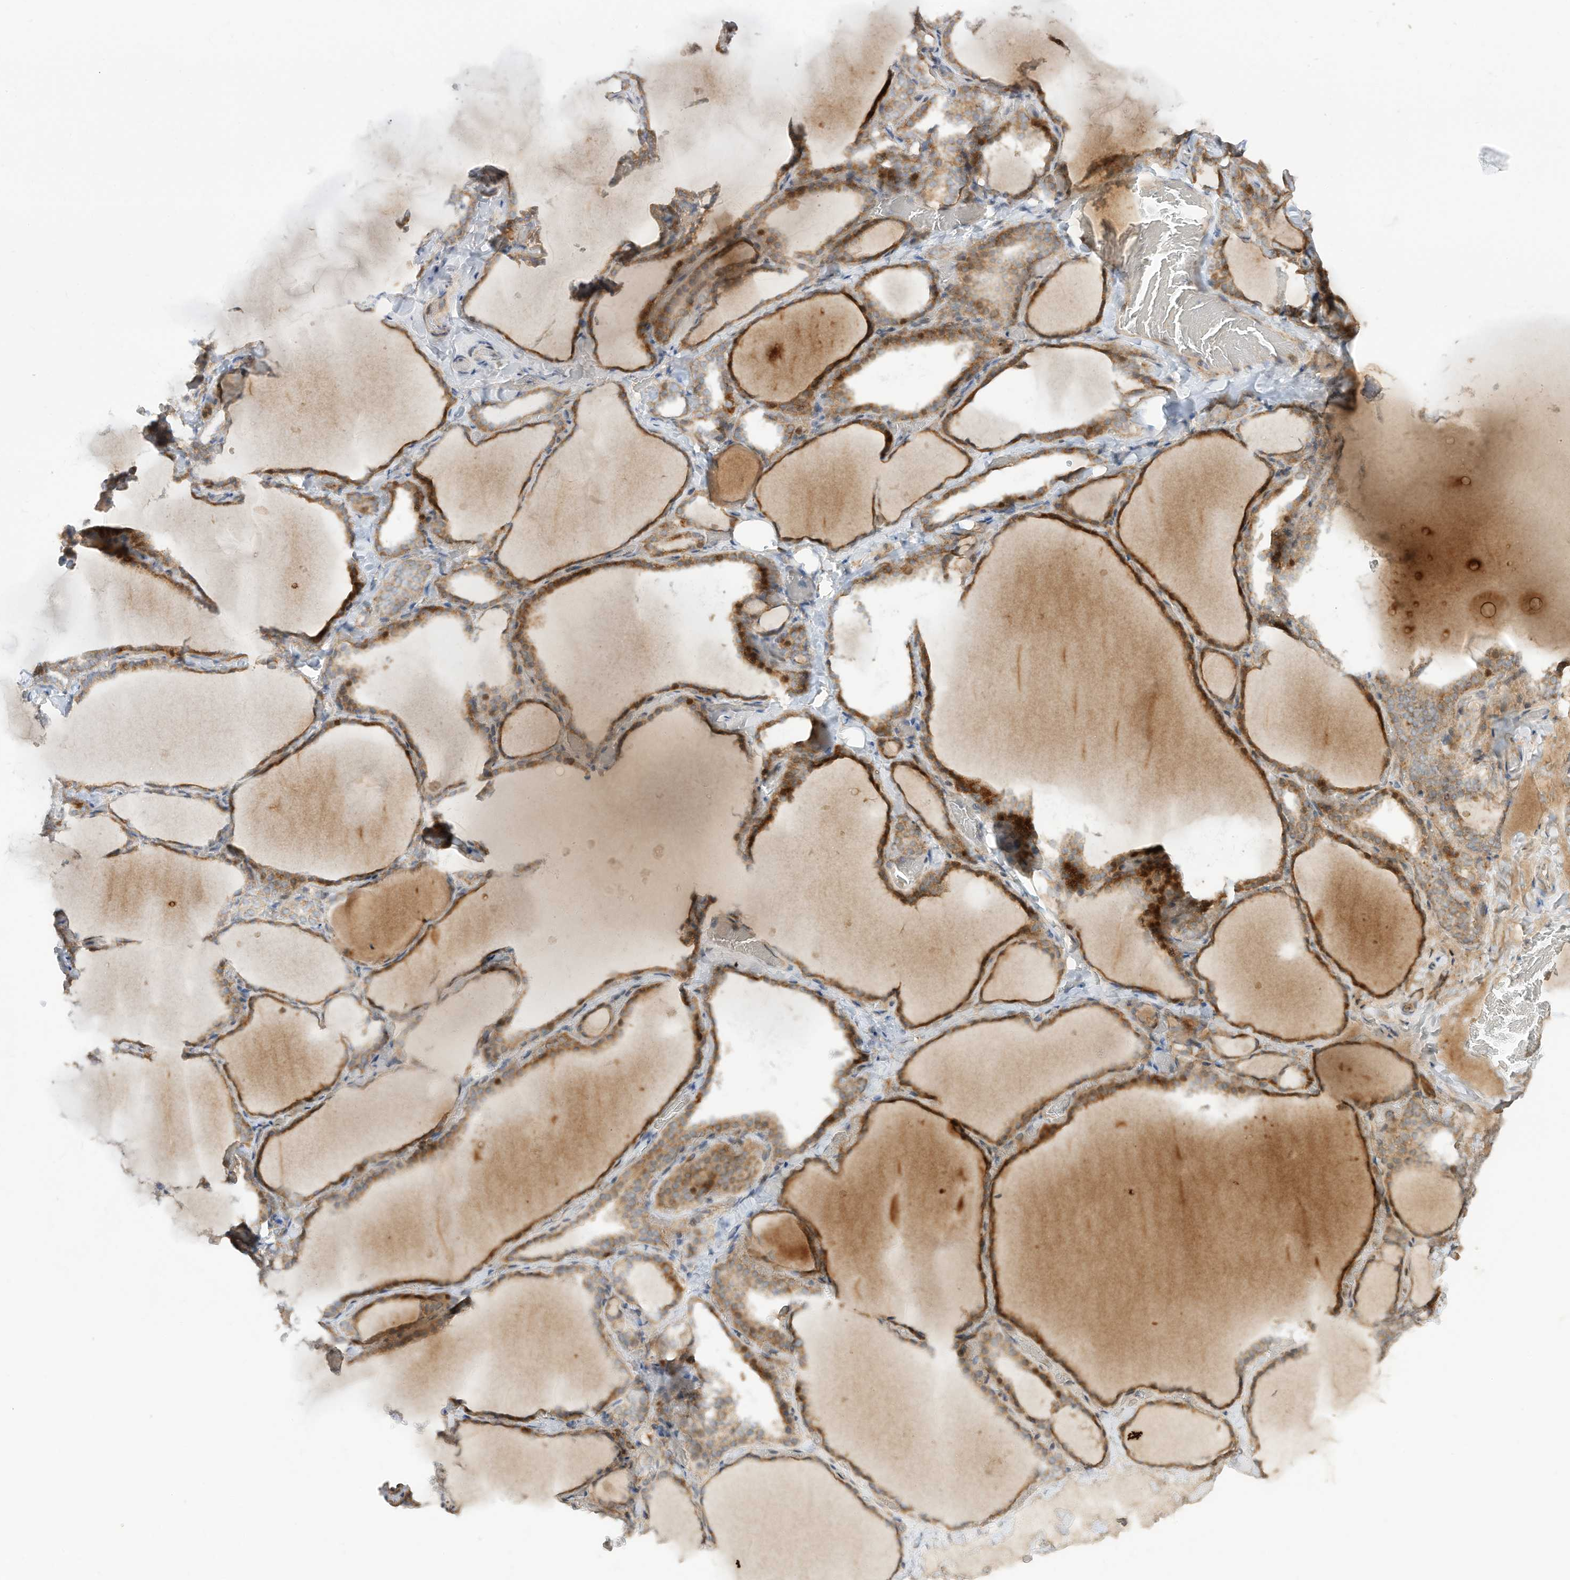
{"staining": {"intensity": "moderate", "quantity": ">75%", "location": "cytoplasmic/membranous"}, "tissue": "thyroid gland", "cell_type": "Glandular cells", "image_type": "normal", "snomed": [{"axis": "morphology", "description": "Normal tissue, NOS"}, {"axis": "topography", "description": "Thyroid gland"}], "caption": "Protein expression analysis of benign human thyroid gland reveals moderate cytoplasmic/membranous expression in approximately >75% of glandular cells. The staining is performed using DAB brown chromogen to label protein expression. The nuclei are counter-stained blue using hematoxylin.", "gene": "CAGE1", "patient": {"sex": "female", "age": 22}}